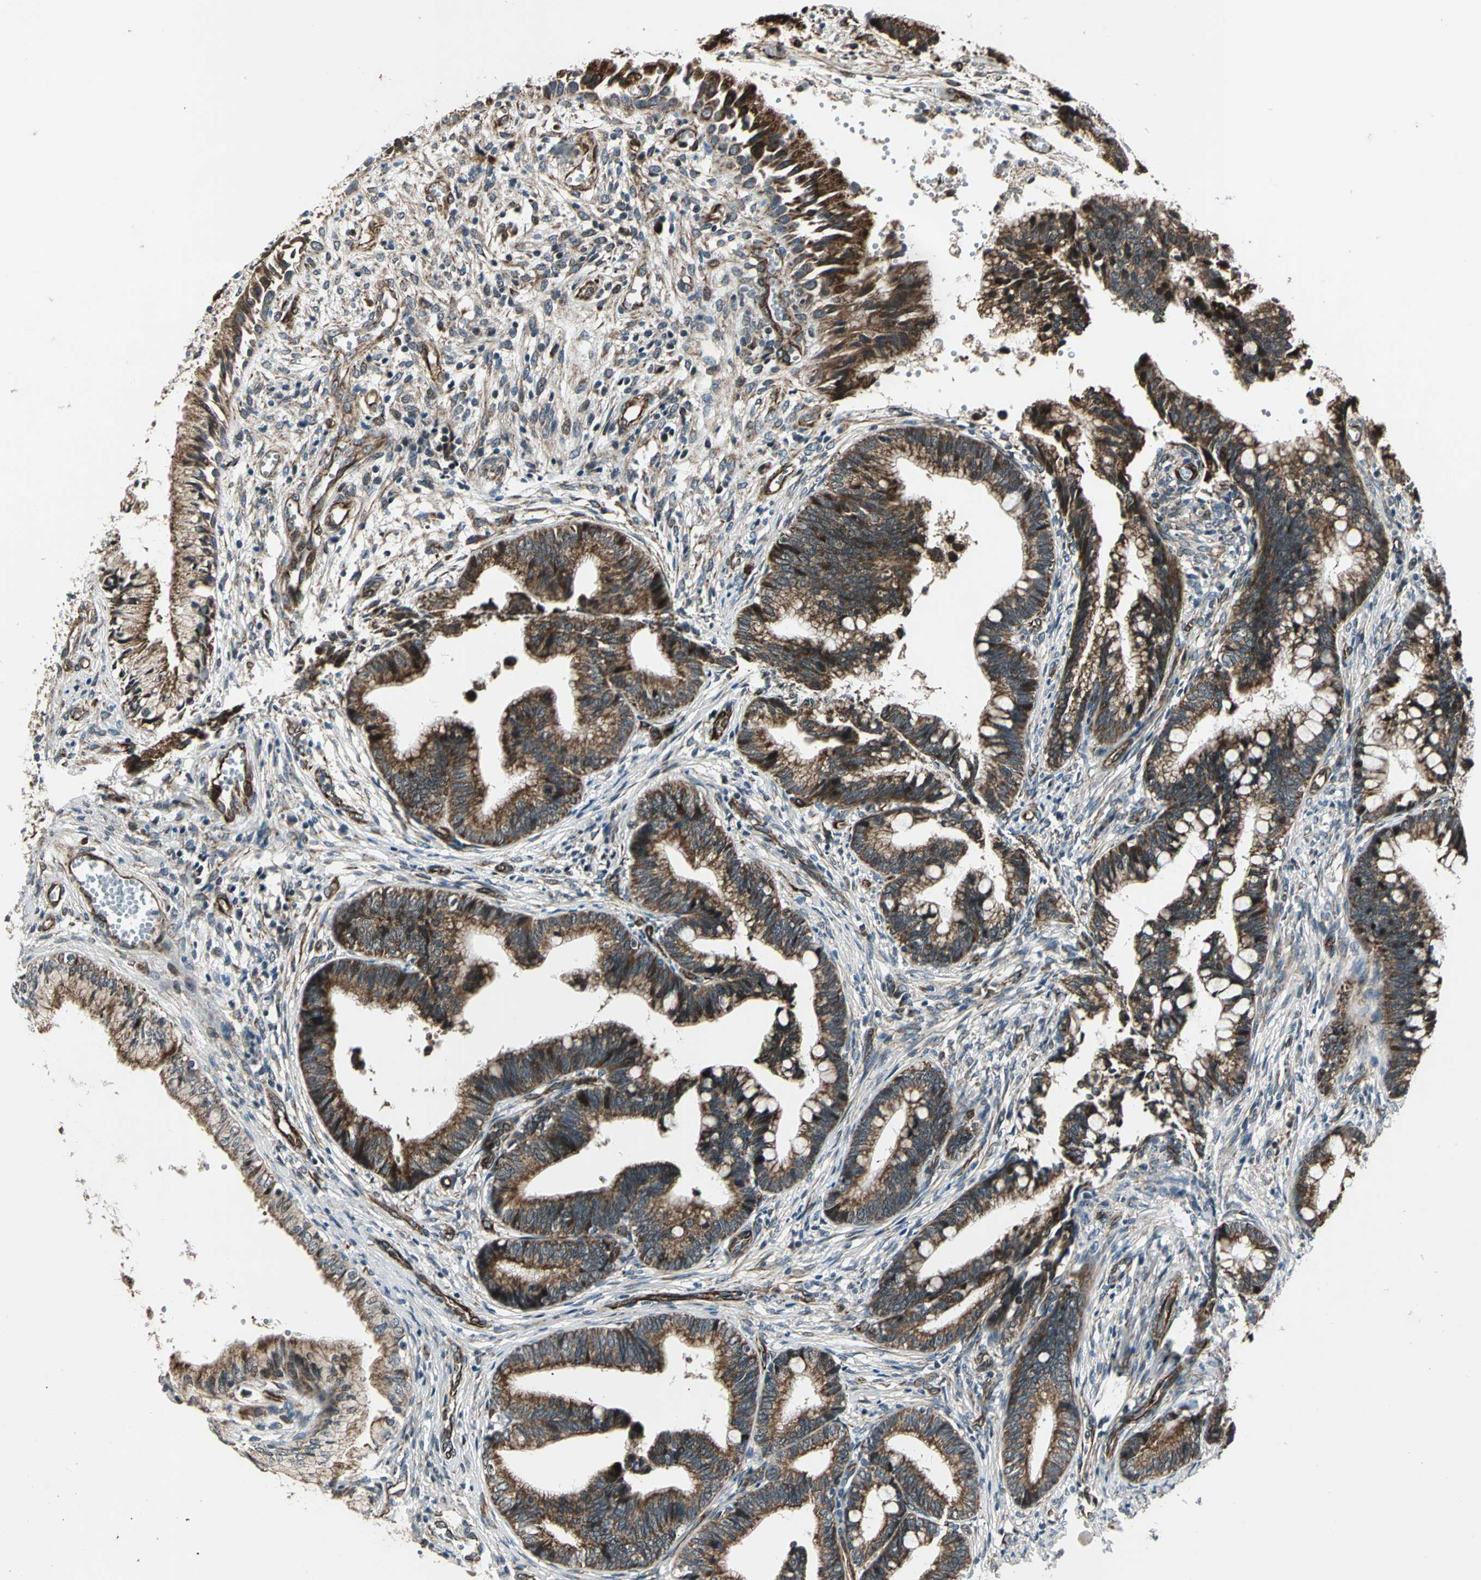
{"staining": {"intensity": "strong", "quantity": ">75%", "location": "cytoplasmic/membranous"}, "tissue": "cervical cancer", "cell_type": "Tumor cells", "image_type": "cancer", "snomed": [{"axis": "morphology", "description": "Adenocarcinoma, NOS"}, {"axis": "topography", "description": "Cervix"}], "caption": "Human adenocarcinoma (cervical) stained with a protein marker reveals strong staining in tumor cells.", "gene": "EXD2", "patient": {"sex": "female", "age": 36}}